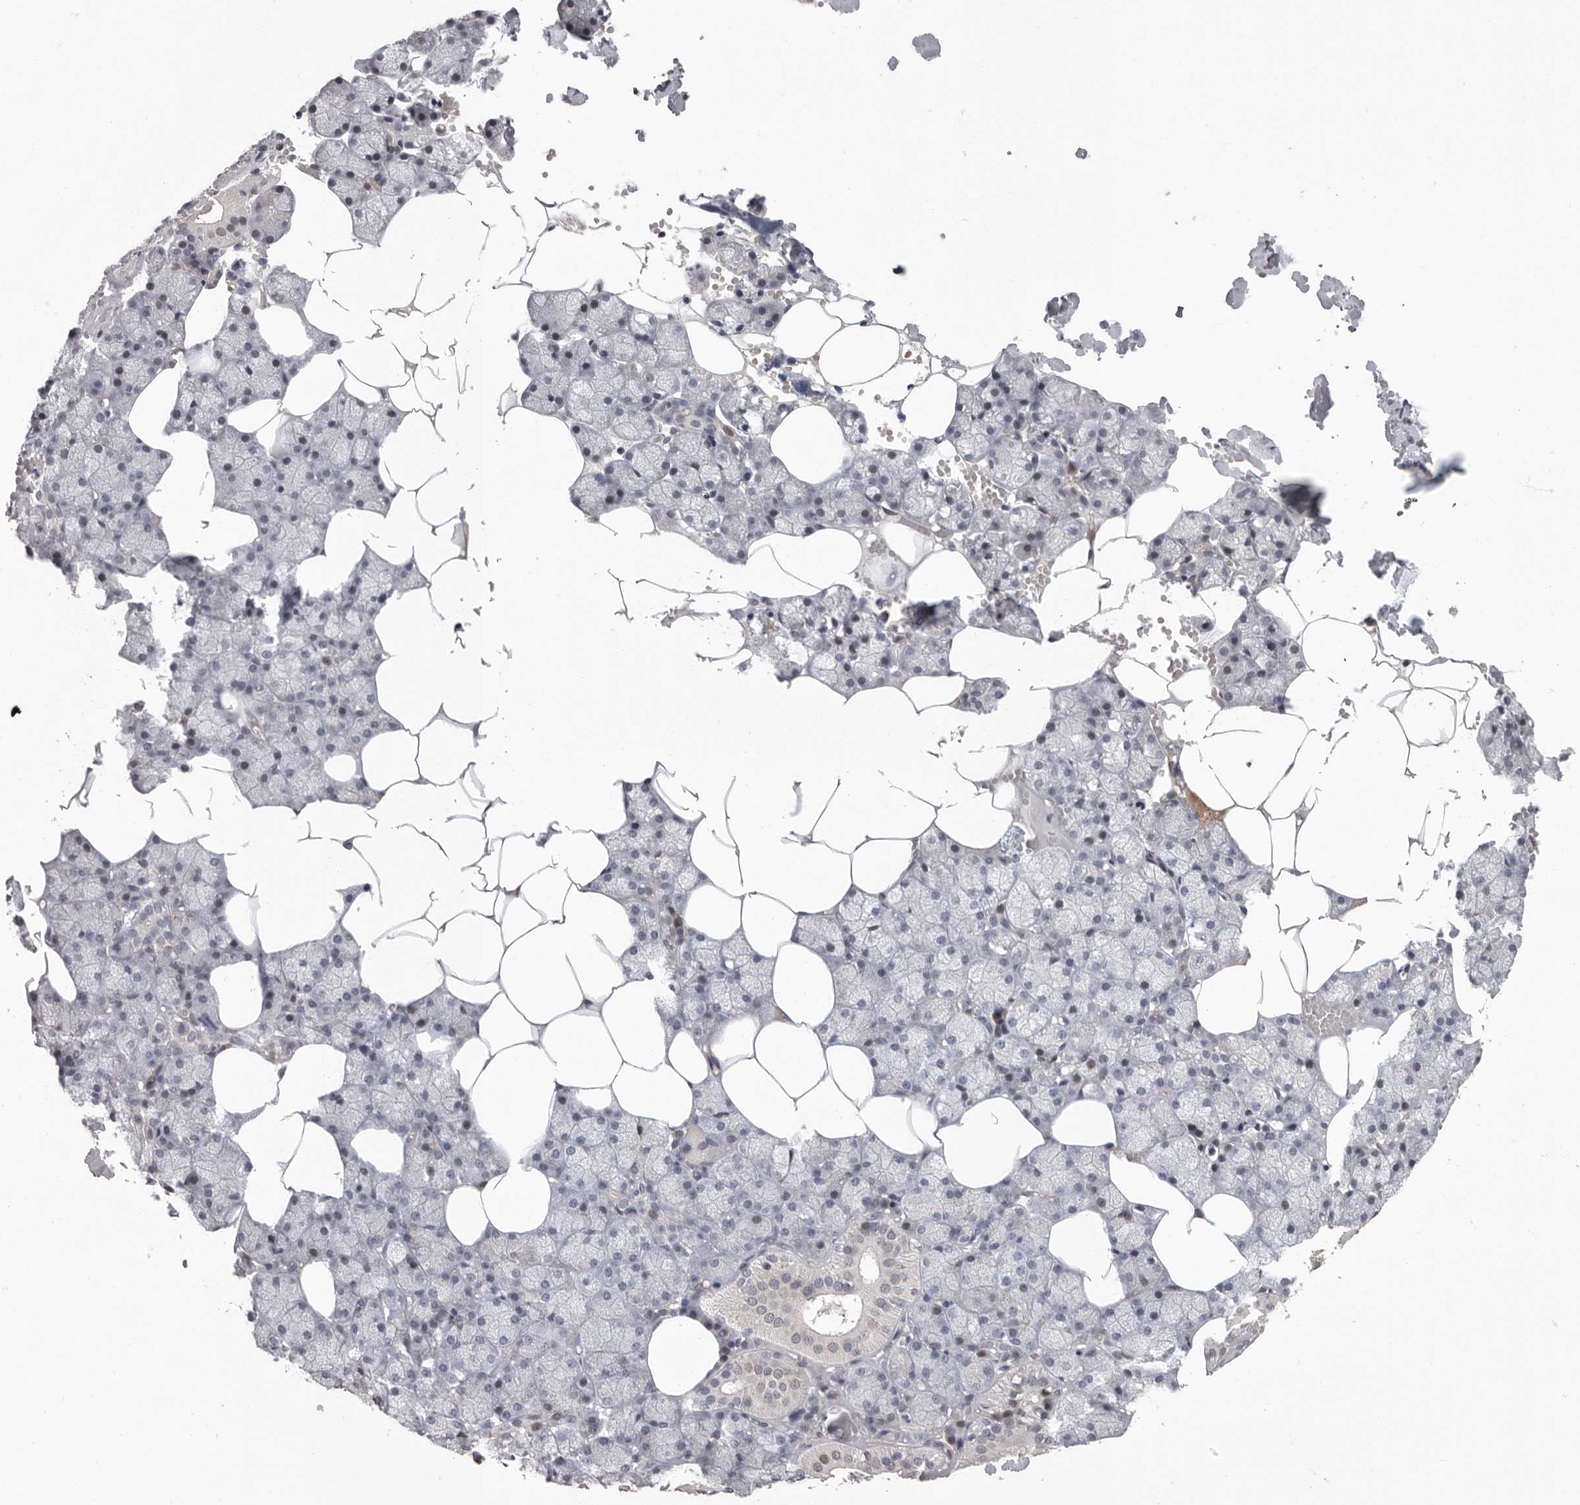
{"staining": {"intensity": "weak", "quantity": "<25%", "location": "nuclear"}, "tissue": "salivary gland", "cell_type": "Glandular cells", "image_type": "normal", "snomed": [{"axis": "morphology", "description": "Normal tissue, NOS"}, {"axis": "topography", "description": "Salivary gland"}], "caption": "The IHC image has no significant positivity in glandular cells of salivary gland. Nuclei are stained in blue.", "gene": "RALGPS2", "patient": {"sex": "male", "age": 62}}